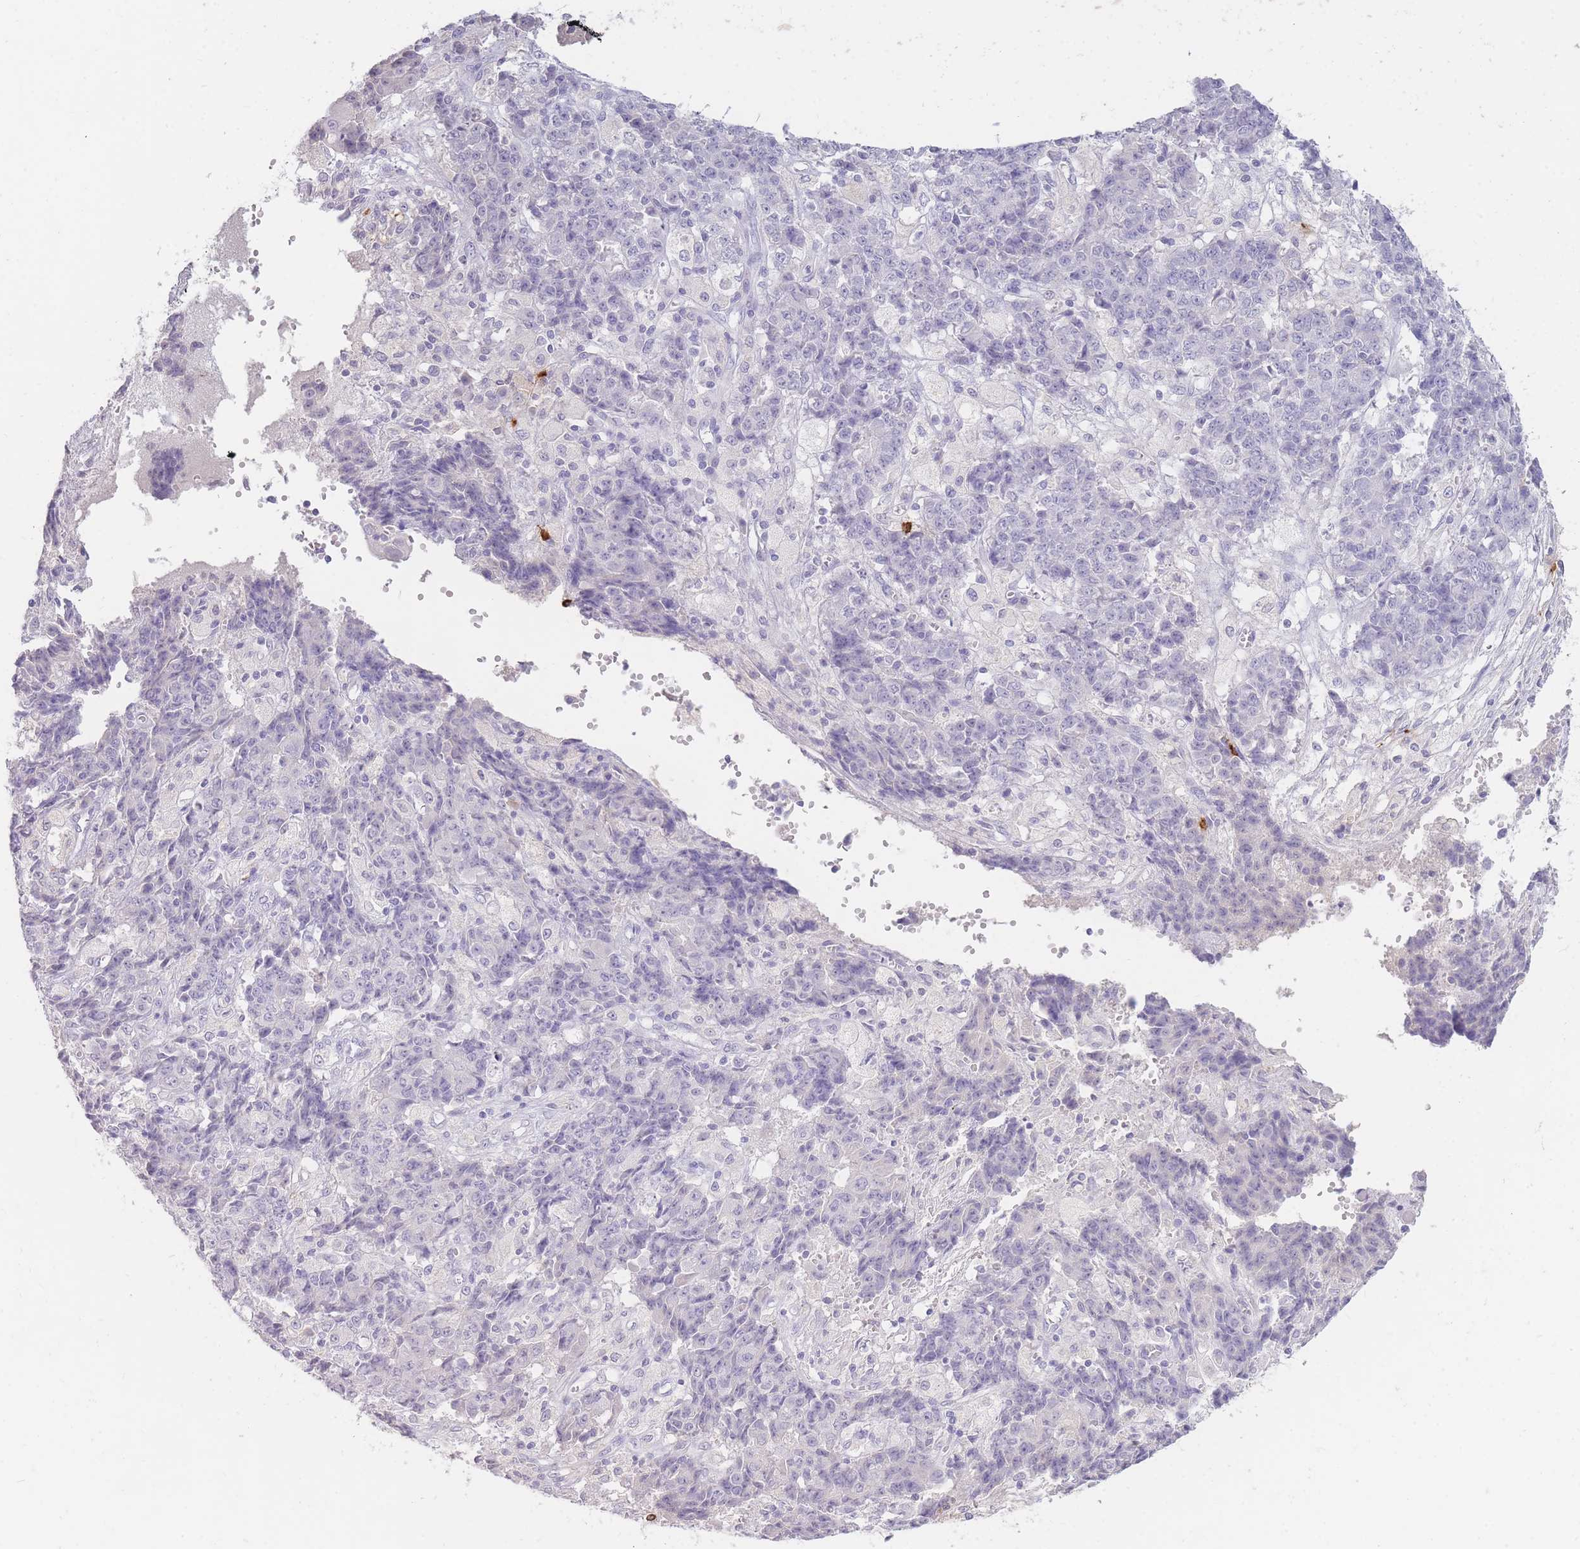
{"staining": {"intensity": "negative", "quantity": "none", "location": "none"}, "tissue": "ovarian cancer", "cell_type": "Tumor cells", "image_type": "cancer", "snomed": [{"axis": "morphology", "description": "Carcinoma, endometroid"}, {"axis": "topography", "description": "Ovary"}], "caption": "Immunohistochemistry image of neoplastic tissue: ovarian cancer (endometroid carcinoma) stained with DAB (3,3'-diaminobenzidine) exhibits no significant protein staining in tumor cells. Brightfield microscopy of immunohistochemistry (IHC) stained with DAB (3,3'-diaminobenzidine) (brown) and hematoxylin (blue), captured at high magnification.", "gene": "TPSD1", "patient": {"sex": "female", "age": 42}}